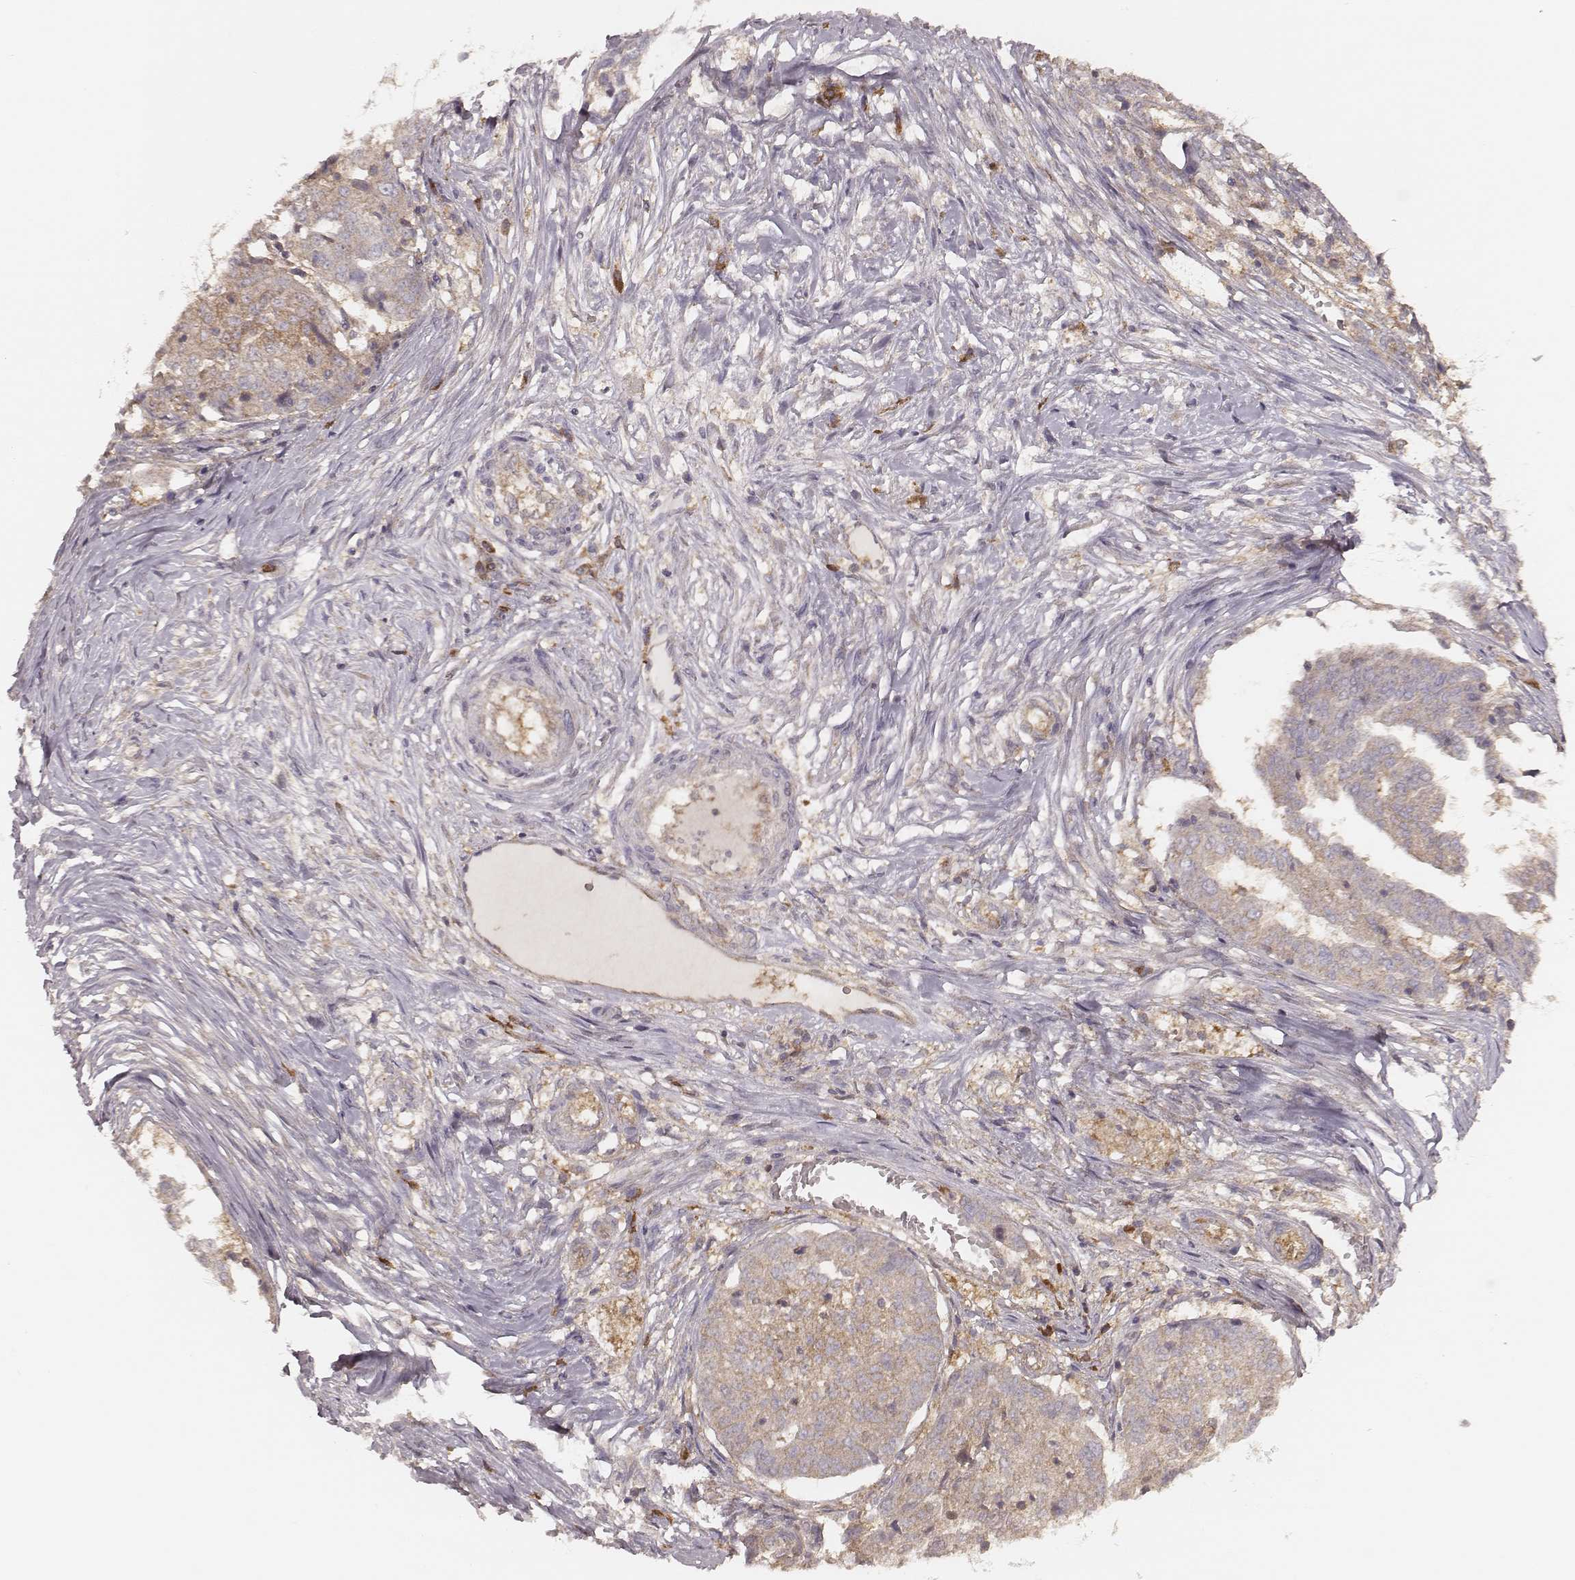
{"staining": {"intensity": "weak", "quantity": ">75%", "location": "cytoplasmic/membranous"}, "tissue": "ovarian cancer", "cell_type": "Tumor cells", "image_type": "cancer", "snomed": [{"axis": "morphology", "description": "Cystadenocarcinoma, serous, NOS"}, {"axis": "topography", "description": "Ovary"}], "caption": "Weak cytoplasmic/membranous expression is appreciated in about >75% of tumor cells in serous cystadenocarcinoma (ovarian).", "gene": "CARS1", "patient": {"sex": "female", "age": 67}}